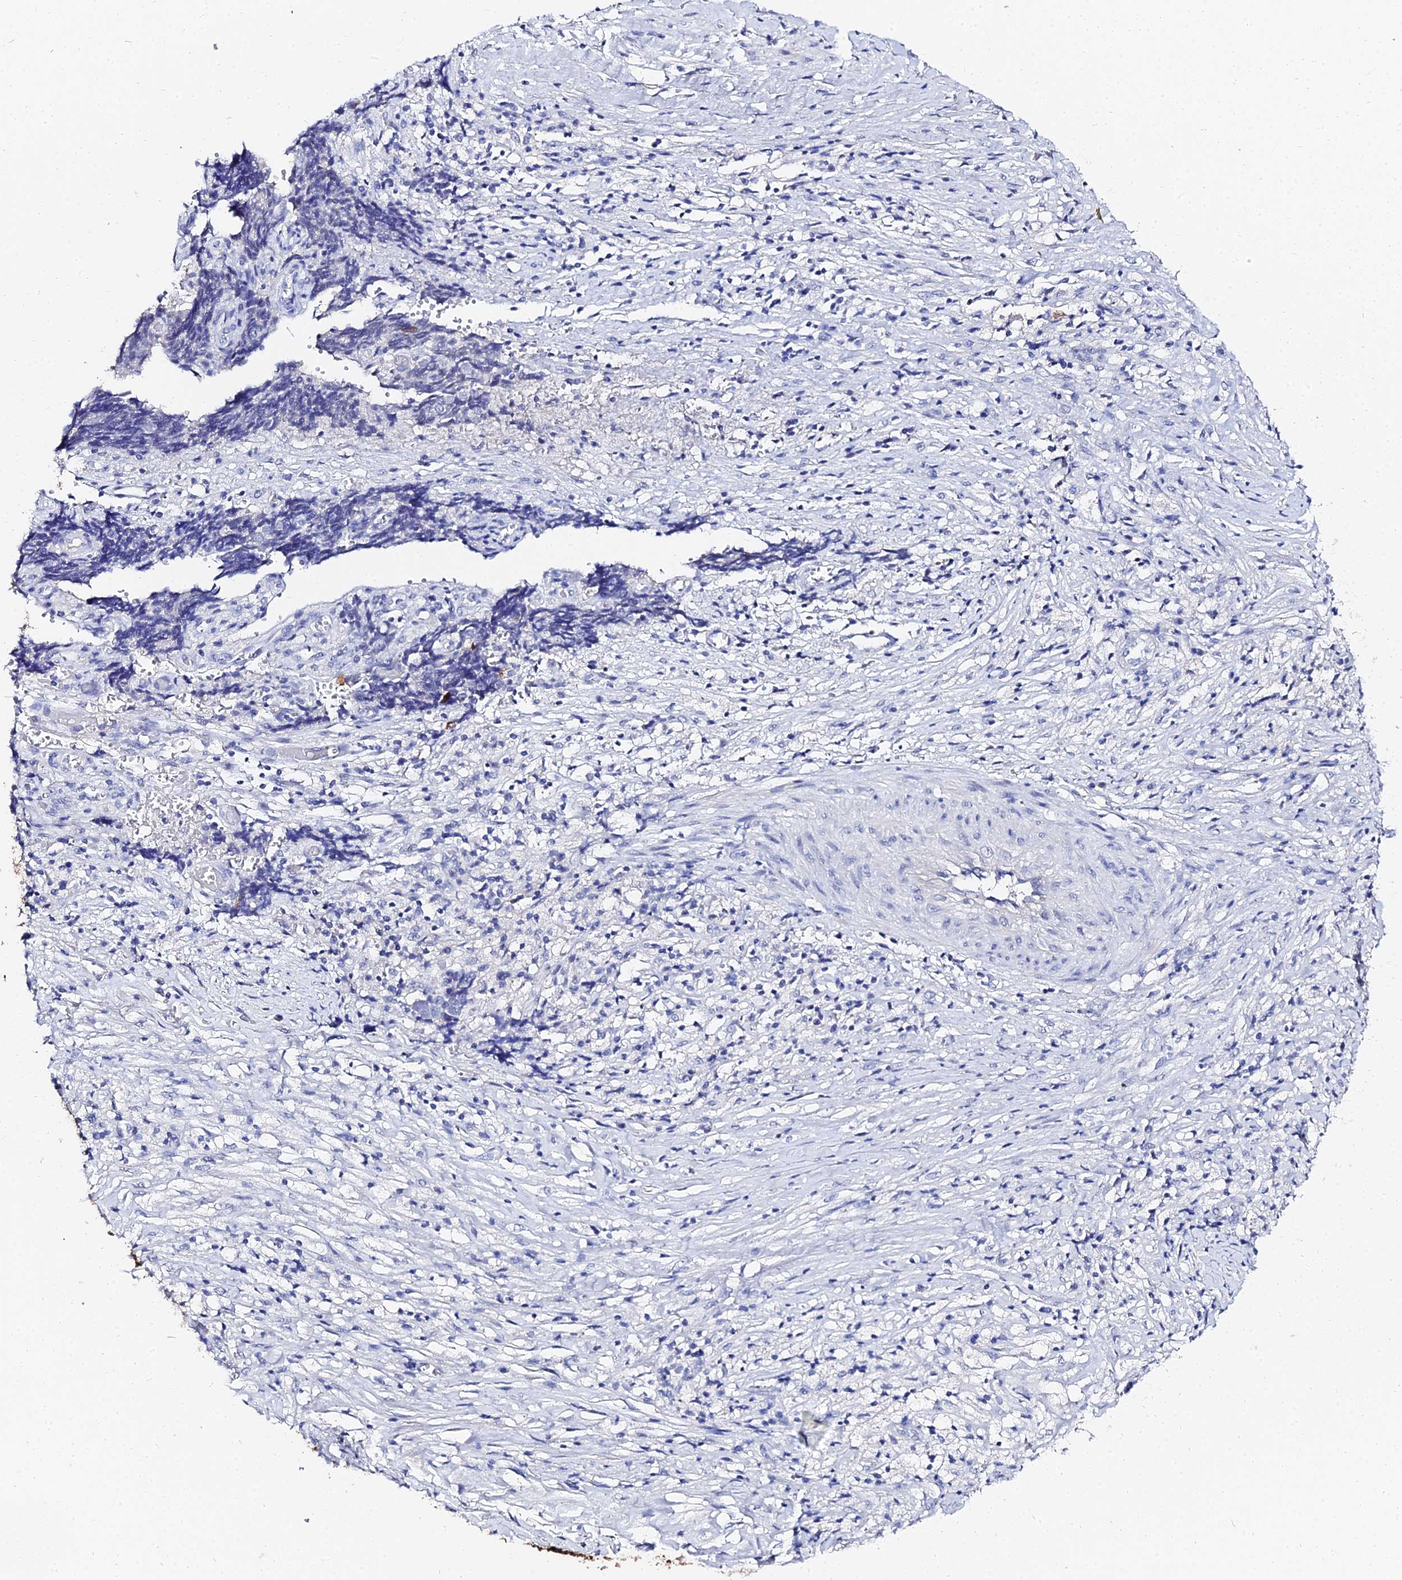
{"staining": {"intensity": "negative", "quantity": "none", "location": "none"}, "tissue": "ovarian cancer", "cell_type": "Tumor cells", "image_type": "cancer", "snomed": [{"axis": "morphology", "description": "Carcinoma, endometroid"}, {"axis": "topography", "description": "Ovary"}], "caption": "DAB immunohistochemical staining of human ovarian cancer exhibits no significant staining in tumor cells. (DAB immunohistochemistry, high magnification).", "gene": "KRT17", "patient": {"sex": "female", "age": 42}}